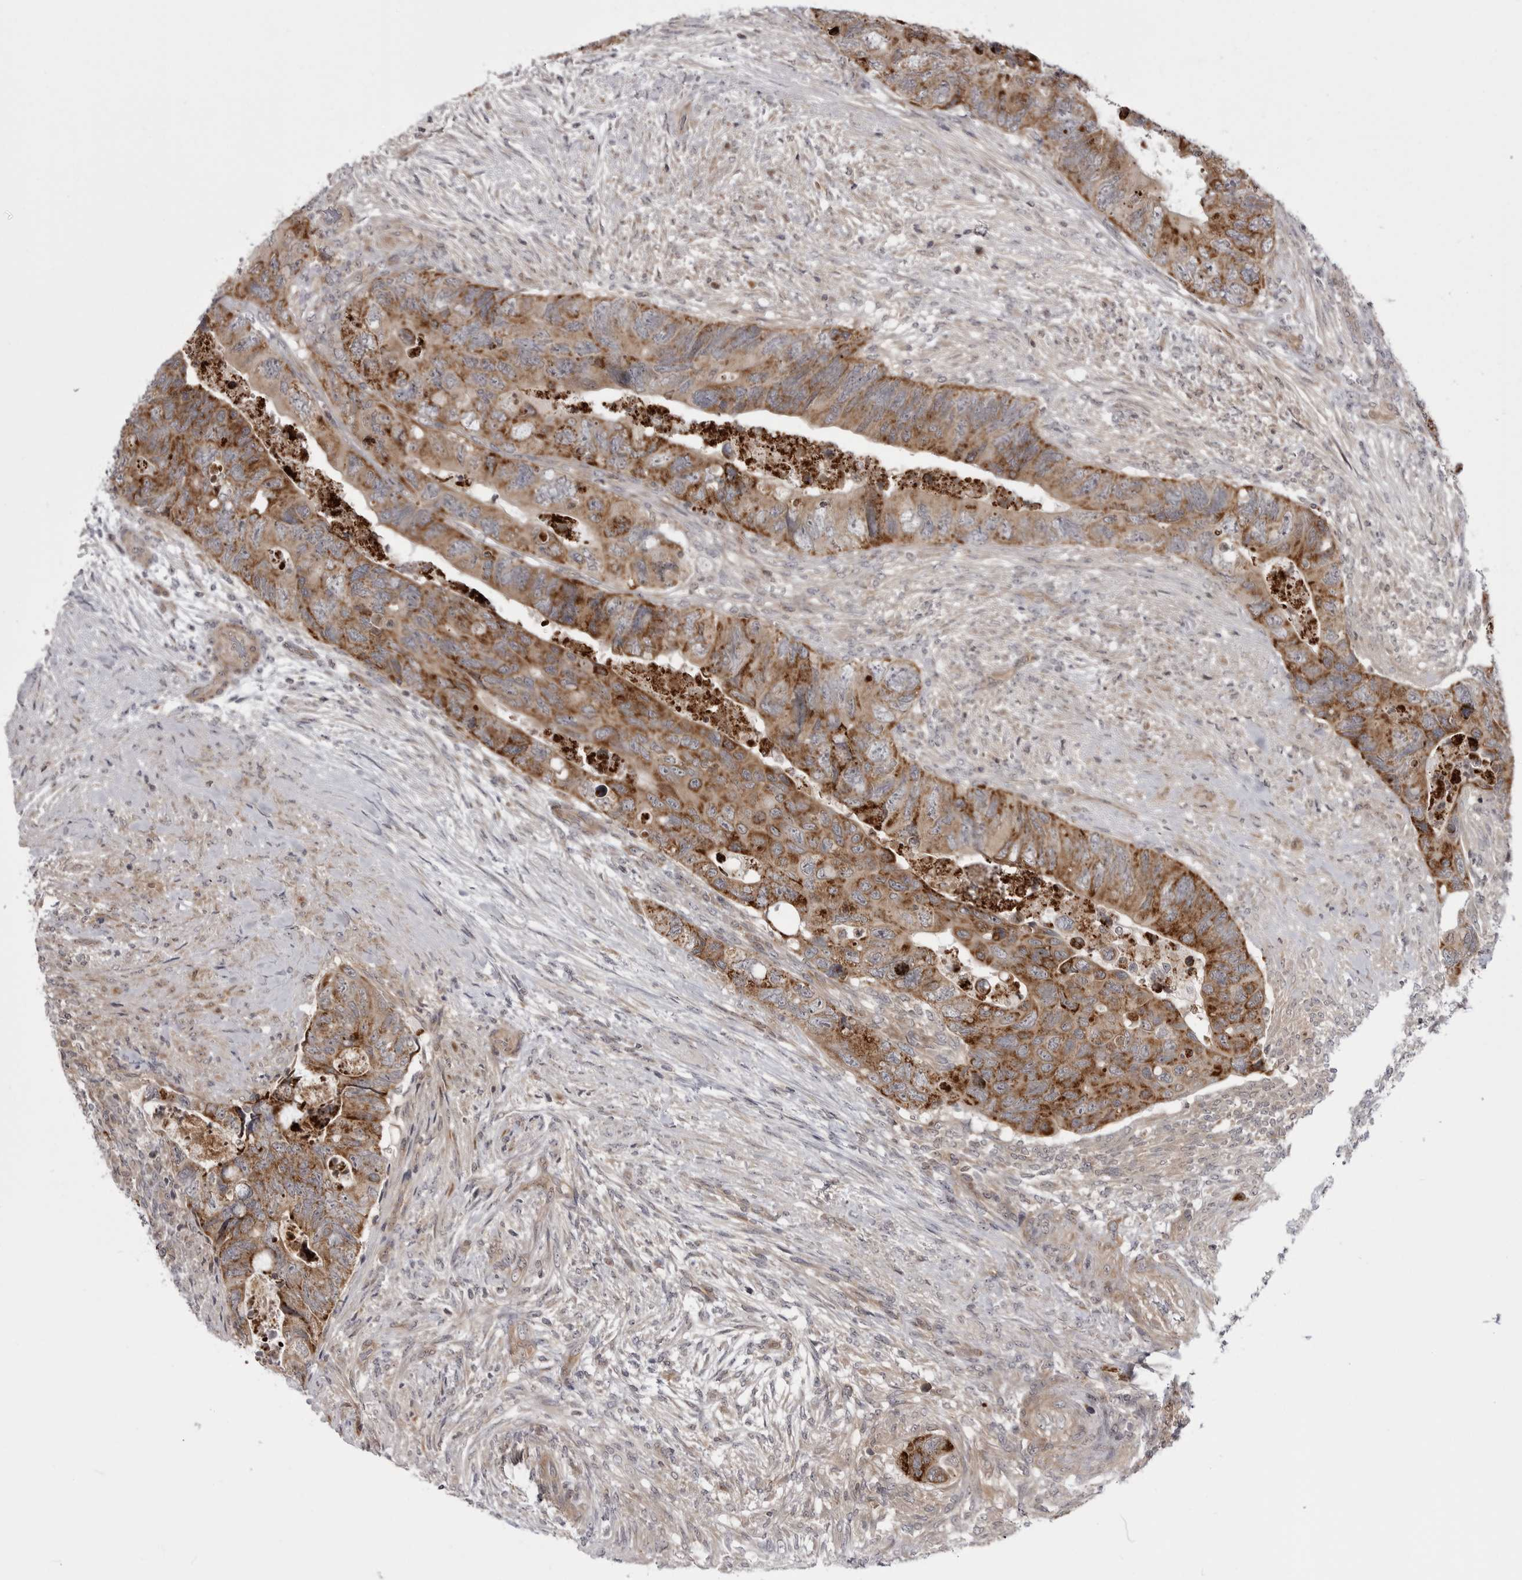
{"staining": {"intensity": "moderate", "quantity": ">75%", "location": "cytoplasmic/membranous"}, "tissue": "colorectal cancer", "cell_type": "Tumor cells", "image_type": "cancer", "snomed": [{"axis": "morphology", "description": "Adenocarcinoma, NOS"}, {"axis": "topography", "description": "Rectum"}], "caption": "Colorectal adenocarcinoma was stained to show a protein in brown. There is medium levels of moderate cytoplasmic/membranous positivity in approximately >75% of tumor cells.", "gene": "CCDC18", "patient": {"sex": "male", "age": 63}}